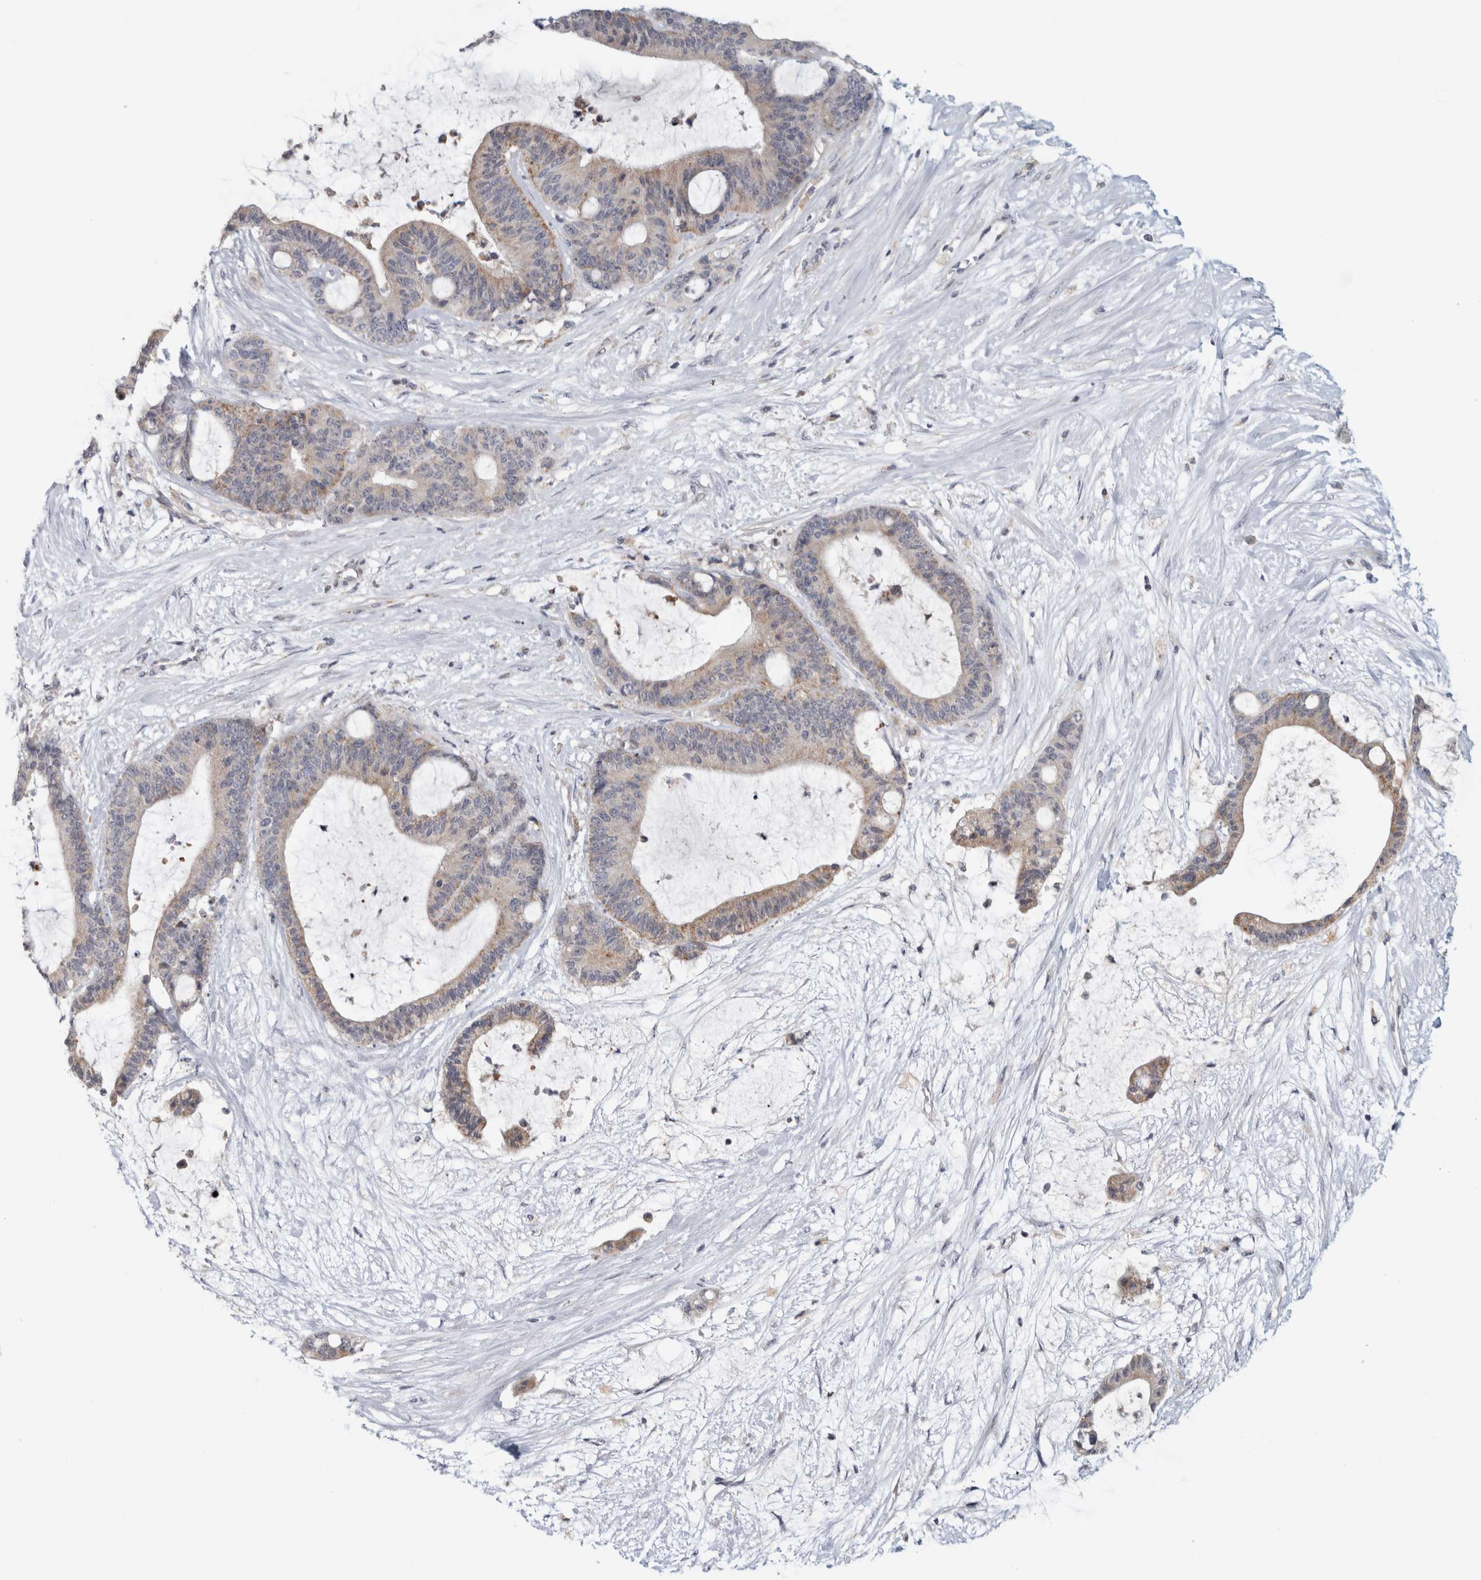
{"staining": {"intensity": "moderate", "quantity": ">75%", "location": "cytoplasmic/membranous"}, "tissue": "liver cancer", "cell_type": "Tumor cells", "image_type": "cancer", "snomed": [{"axis": "morphology", "description": "Cholangiocarcinoma"}, {"axis": "topography", "description": "Liver"}], "caption": "Immunohistochemistry (IHC) of liver cholangiocarcinoma exhibits medium levels of moderate cytoplasmic/membranous staining in about >75% of tumor cells.", "gene": "RAB18", "patient": {"sex": "female", "age": 73}}